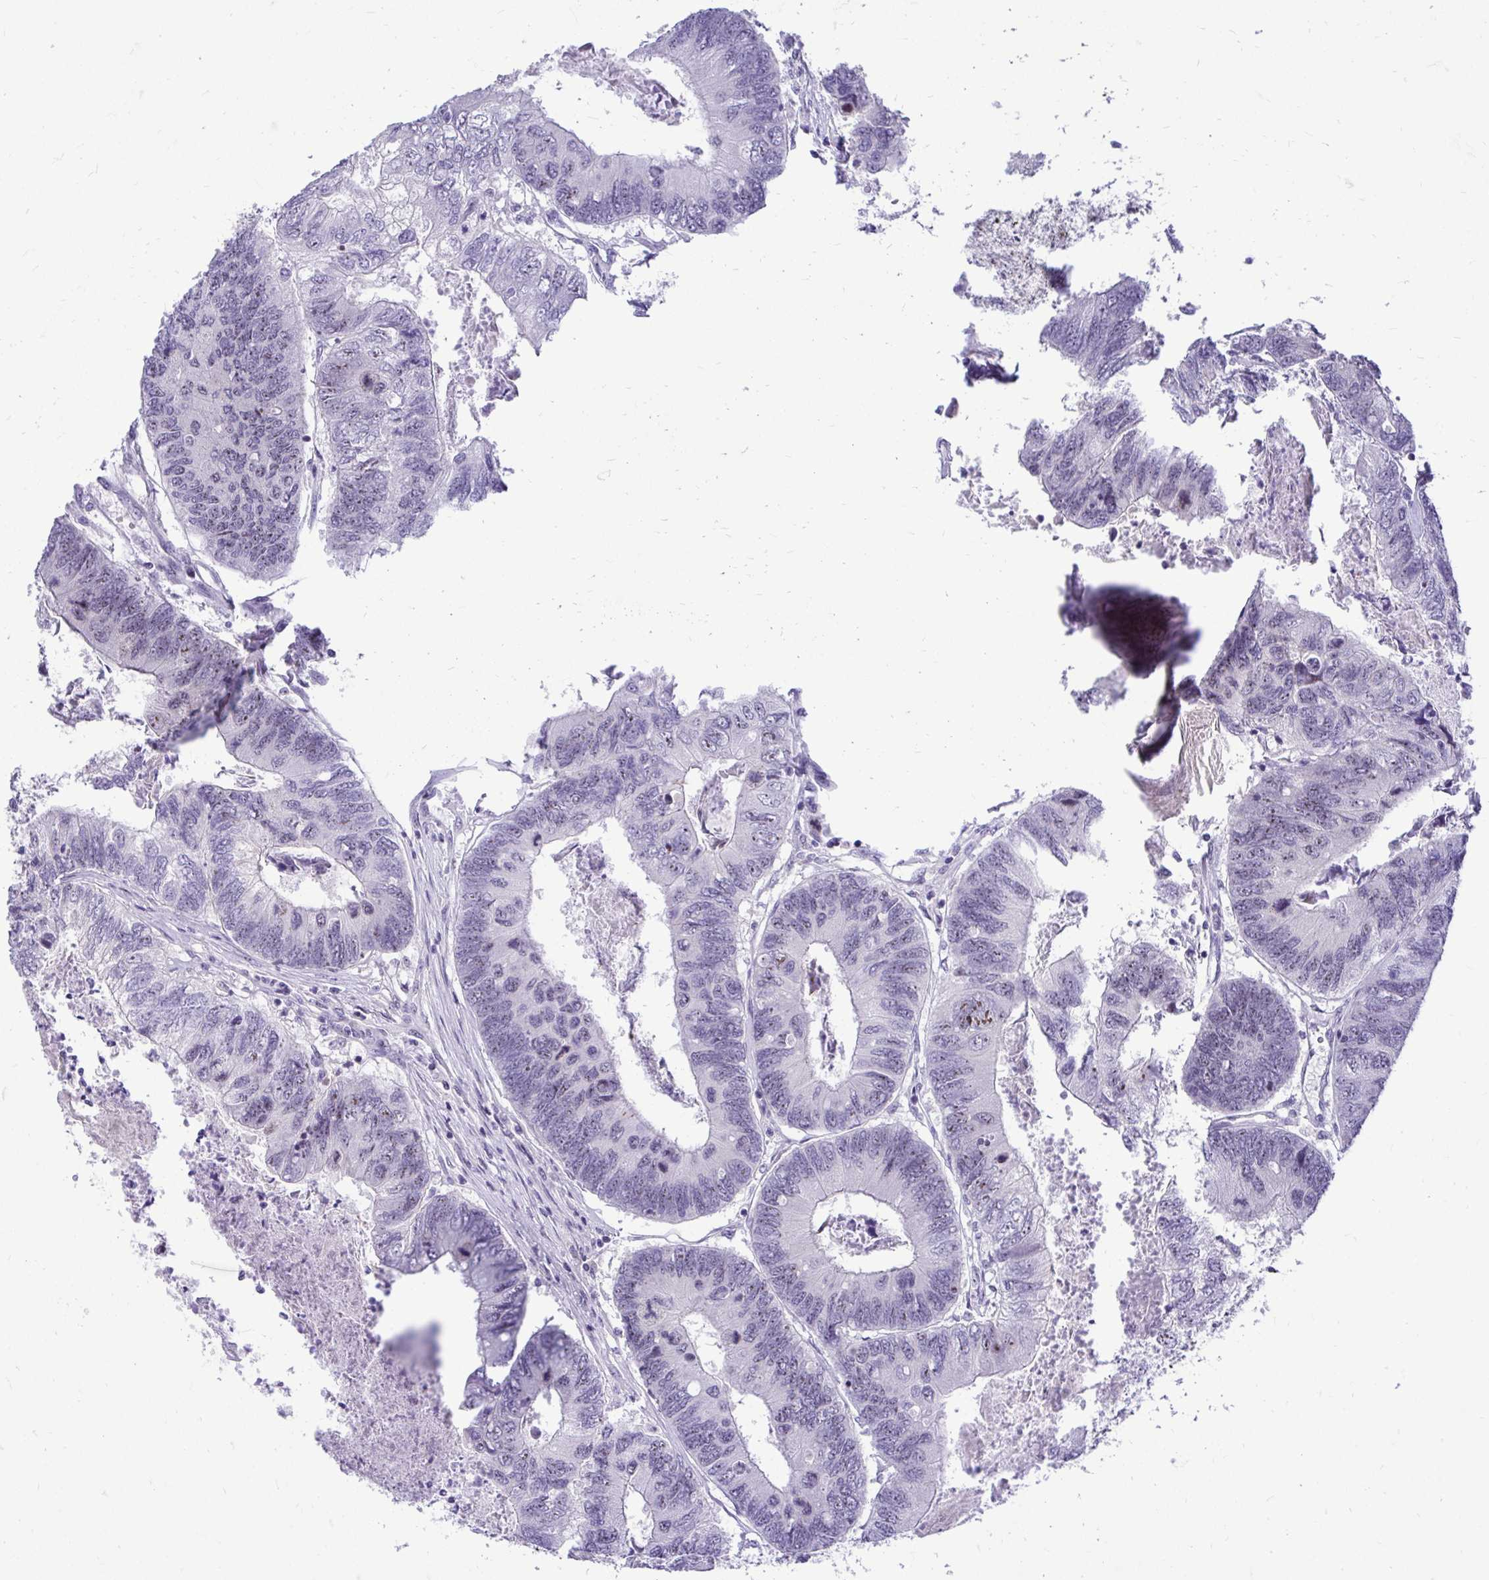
{"staining": {"intensity": "negative", "quantity": "none", "location": "none"}, "tissue": "colorectal cancer", "cell_type": "Tumor cells", "image_type": "cancer", "snomed": [{"axis": "morphology", "description": "Adenocarcinoma, NOS"}, {"axis": "topography", "description": "Colon"}], "caption": "Immunohistochemistry histopathology image of neoplastic tissue: human colorectal adenocarcinoma stained with DAB (3,3'-diaminobenzidine) displays no significant protein staining in tumor cells.", "gene": "NIFK", "patient": {"sex": "female", "age": 67}}